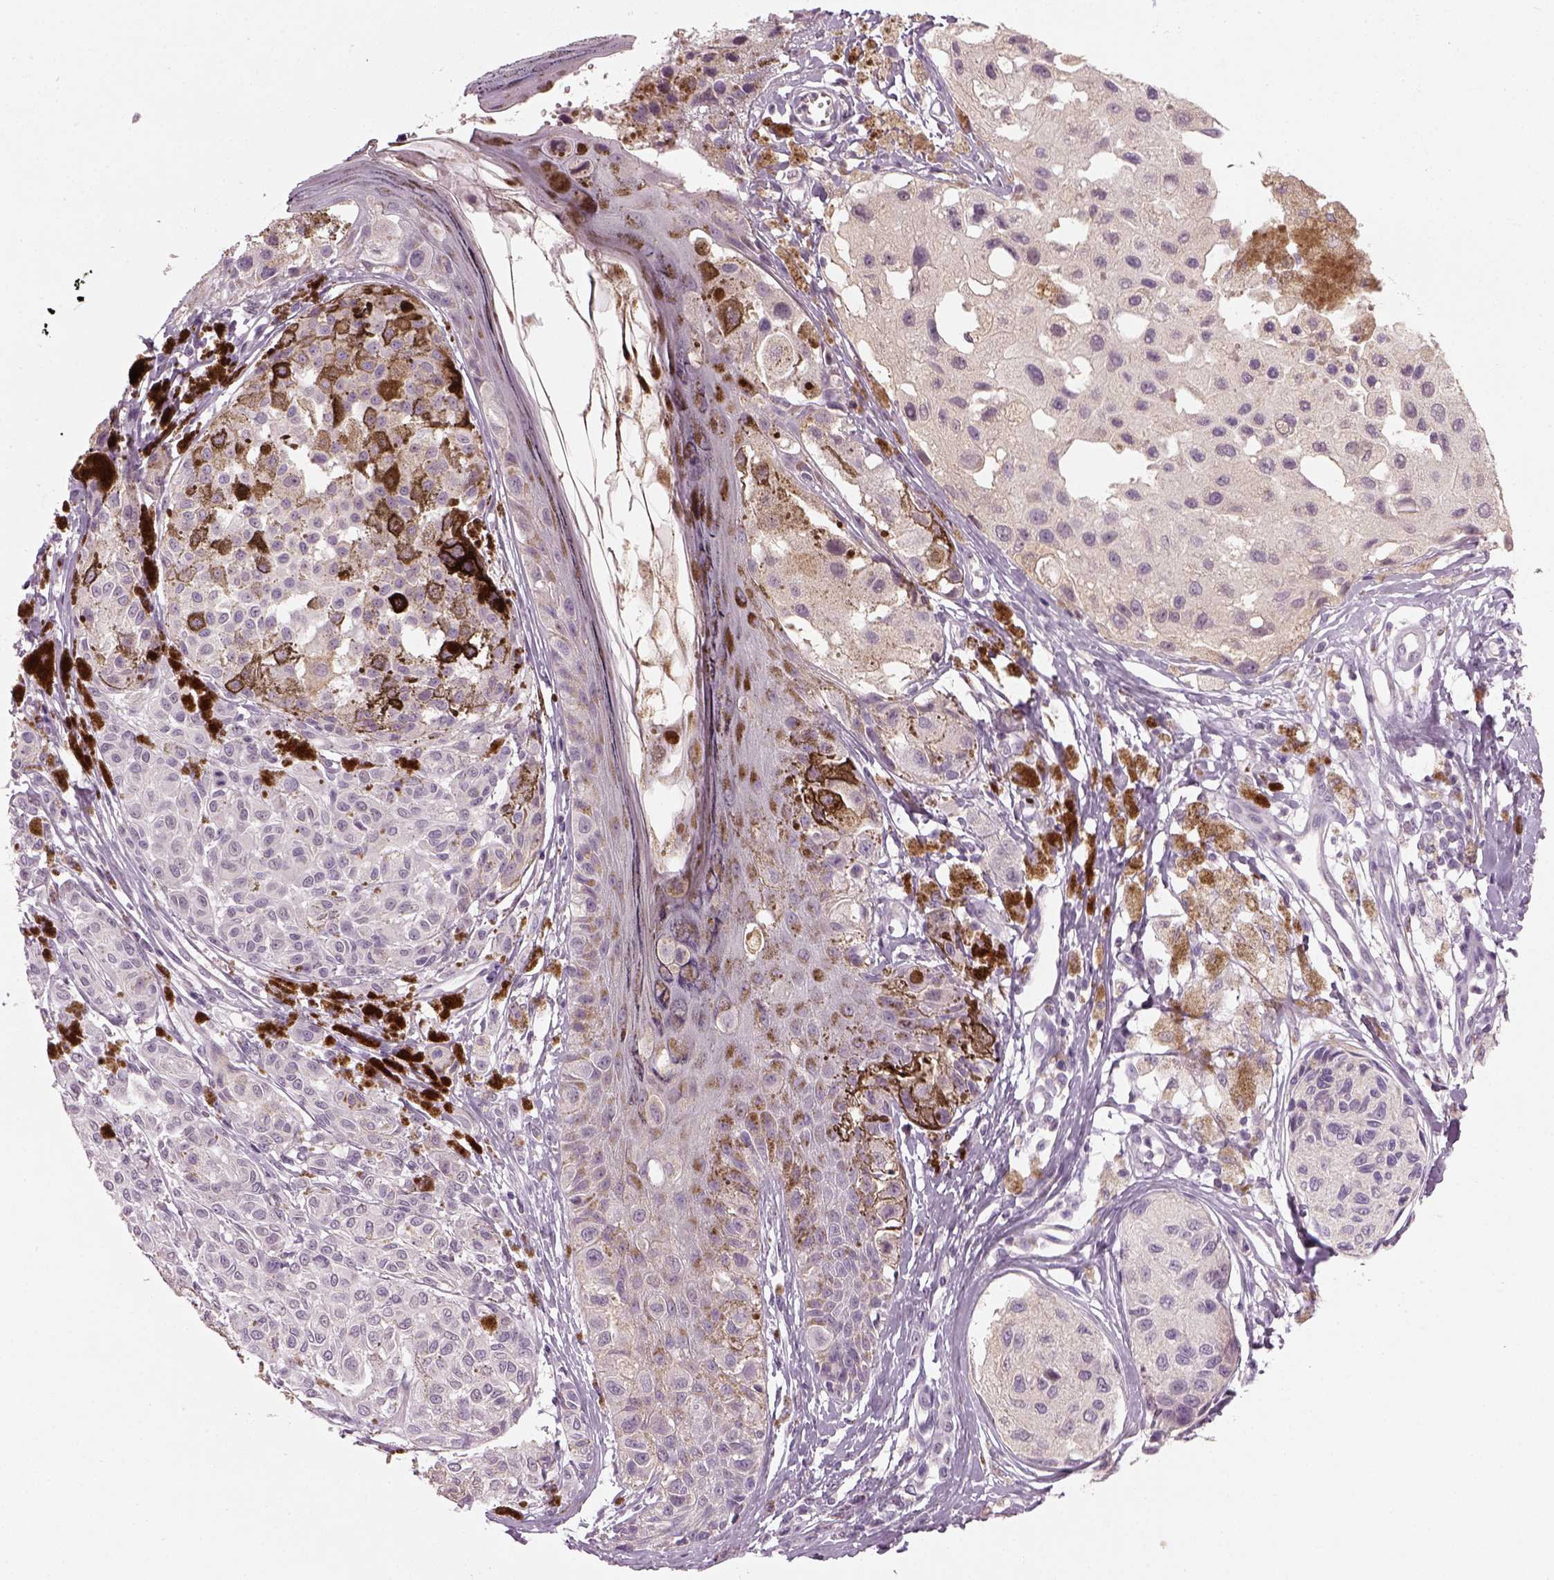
{"staining": {"intensity": "weak", "quantity": "<25%", "location": "cytoplasmic/membranous"}, "tissue": "melanoma", "cell_type": "Tumor cells", "image_type": "cancer", "snomed": [{"axis": "morphology", "description": "Malignant melanoma, NOS"}, {"axis": "topography", "description": "Skin"}], "caption": "Protein analysis of melanoma exhibits no significant staining in tumor cells.", "gene": "GDNF", "patient": {"sex": "female", "age": 38}}